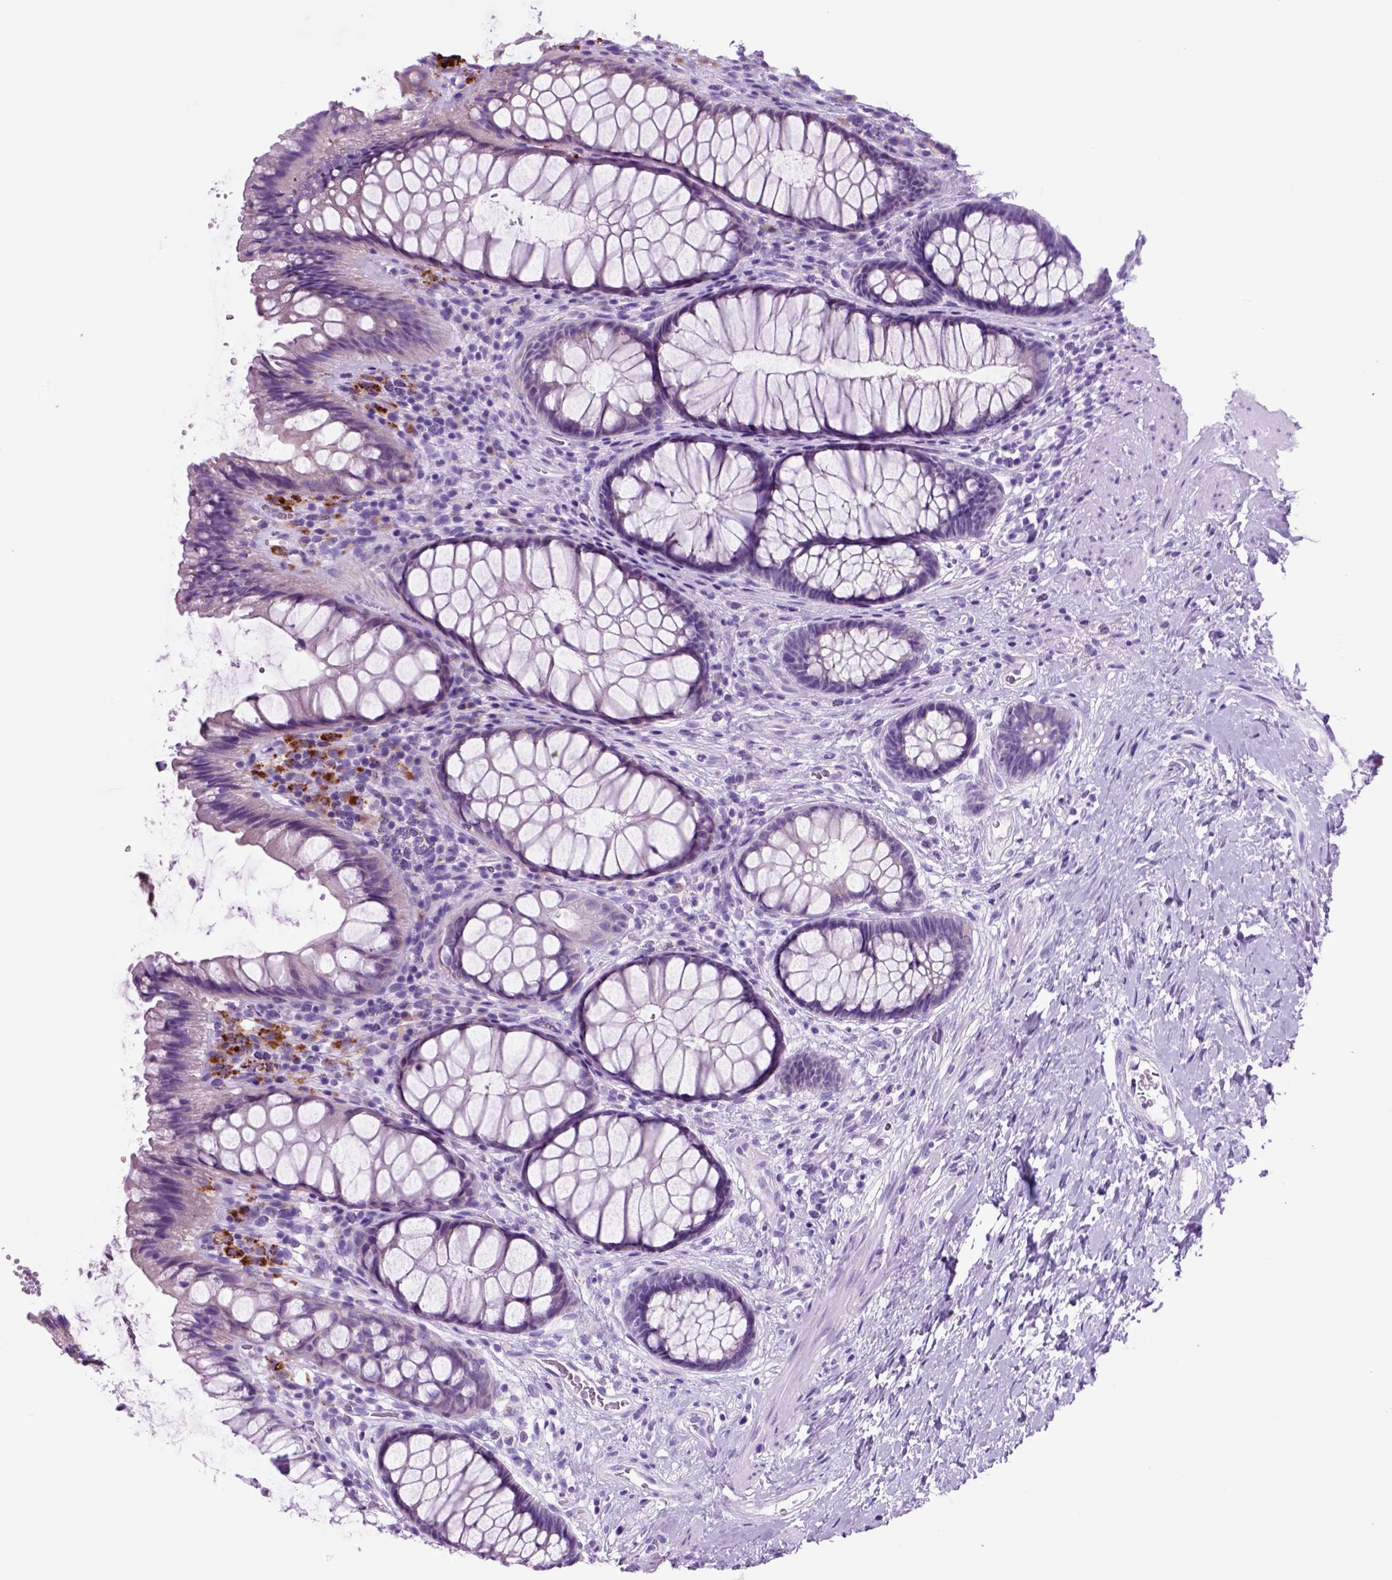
{"staining": {"intensity": "negative", "quantity": "none", "location": "none"}, "tissue": "rectum", "cell_type": "Glandular cells", "image_type": "normal", "snomed": [{"axis": "morphology", "description": "Normal tissue, NOS"}, {"axis": "topography", "description": "Smooth muscle"}, {"axis": "topography", "description": "Rectum"}], "caption": "This is a micrograph of immunohistochemistry staining of normal rectum, which shows no positivity in glandular cells. Brightfield microscopy of IHC stained with DAB (3,3'-diaminobenzidine) (brown) and hematoxylin (blue), captured at high magnification.", "gene": "HHIPL2", "patient": {"sex": "male", "age": 53}}